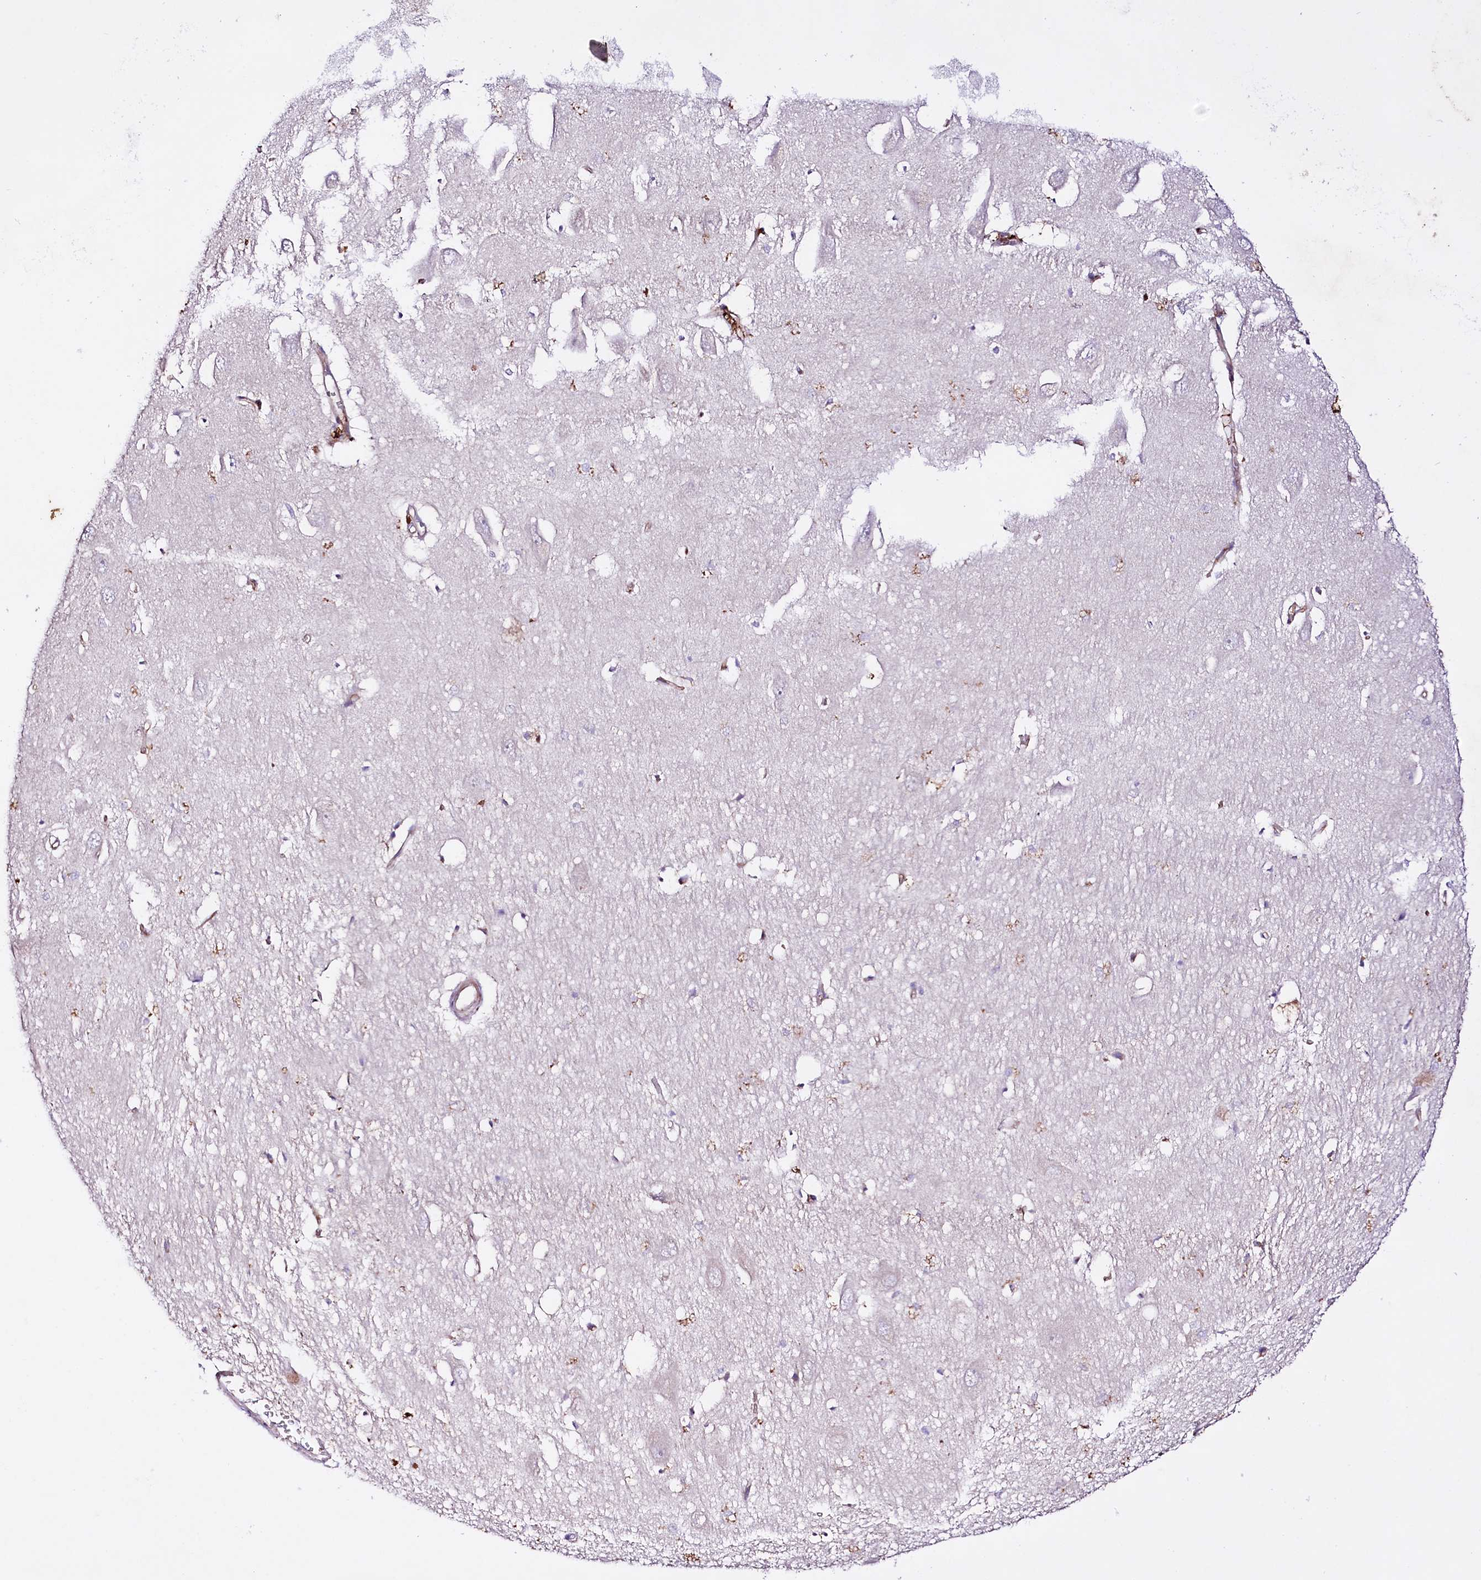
{"staining": {"intensity": "negative", "quantity": "none", "location": "none"}, "tissue": "hippocampus", "cell_type": "Glial cells", "image_type": "normal", "snomed": [{"axis": "morphology", "description": "Normal tissue, NOS"}, {"axis": "topography", "description": "Hippocampus"}], "caption": "High magnification brightfield microscopy of benign hippocampus stained with DAB (brown) and counterstained with hematoxylin (blue): glial cells show no significant positivity. (Stains: DAB immunohistochemistry (IHC) with hematoxylin counter stain, Microscopy: brightfield microscopy at high magnification).", "gene": "SLC7A1", "patient": {"sex": "female", "age": 64}}